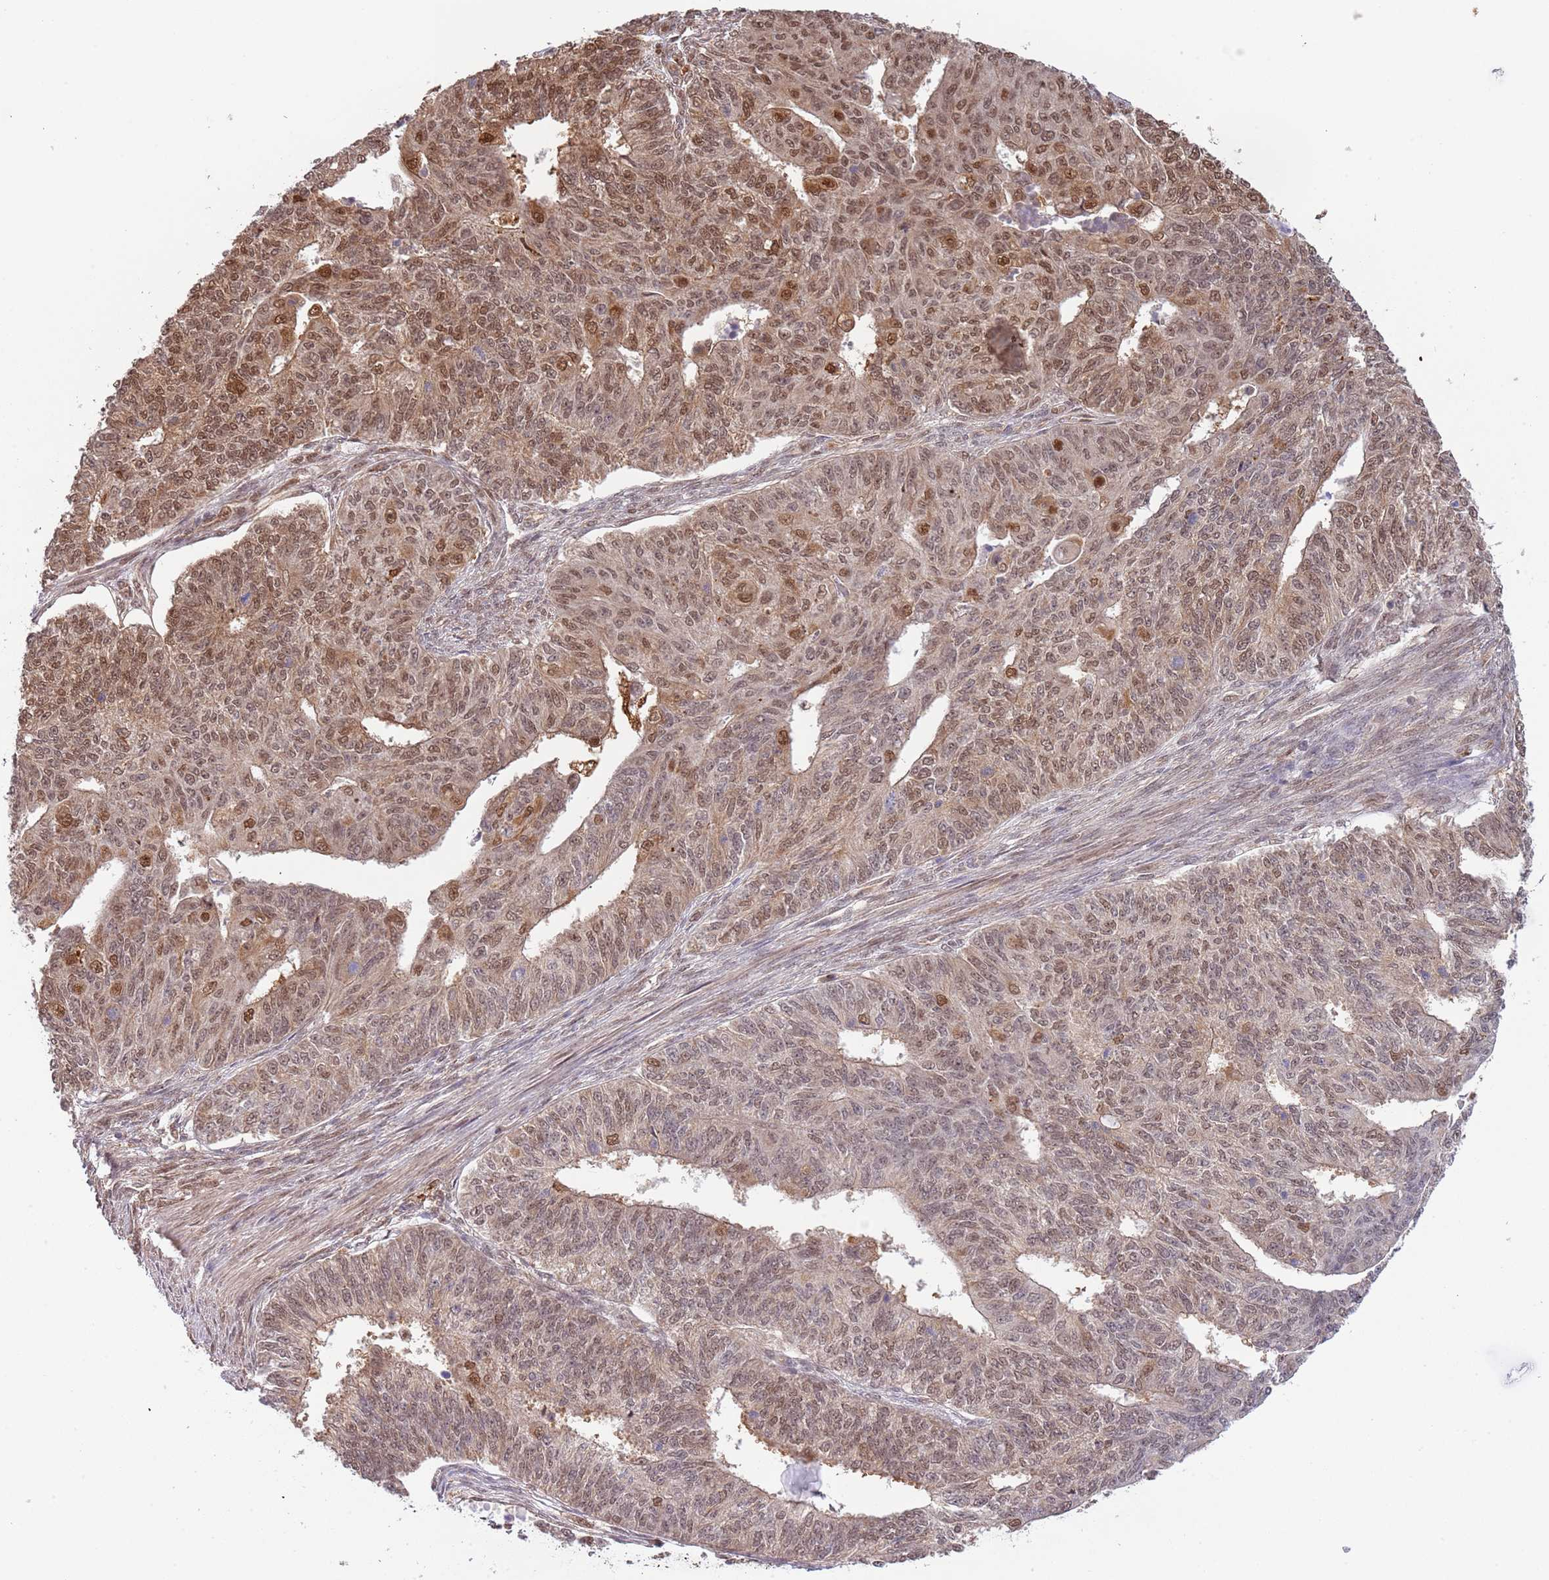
{"staining": {"intensity": "moderate", "quantity": "25%-75%", "location": "cytoplasmic/membranous,nuclear"}, "tissue": "endometrial cancer", "cell_type": "Tumor cells", "image_type": "cancer", "snomed": [{"axis": "morphology", "description": "Adenocarcinoma, NOS"}, {"axis": "topography", "description": "Endometrium"}], "caption": "This image shows immunohistochemistry staining of endometrial cancer (adenocarcinoma), with medium moderate cytoplasmic/membranous and nuclear expression in about 25%-75% of tumor cells.", "gene": "PLSCR5", "patient": {"sex": "female", "age": 32}}